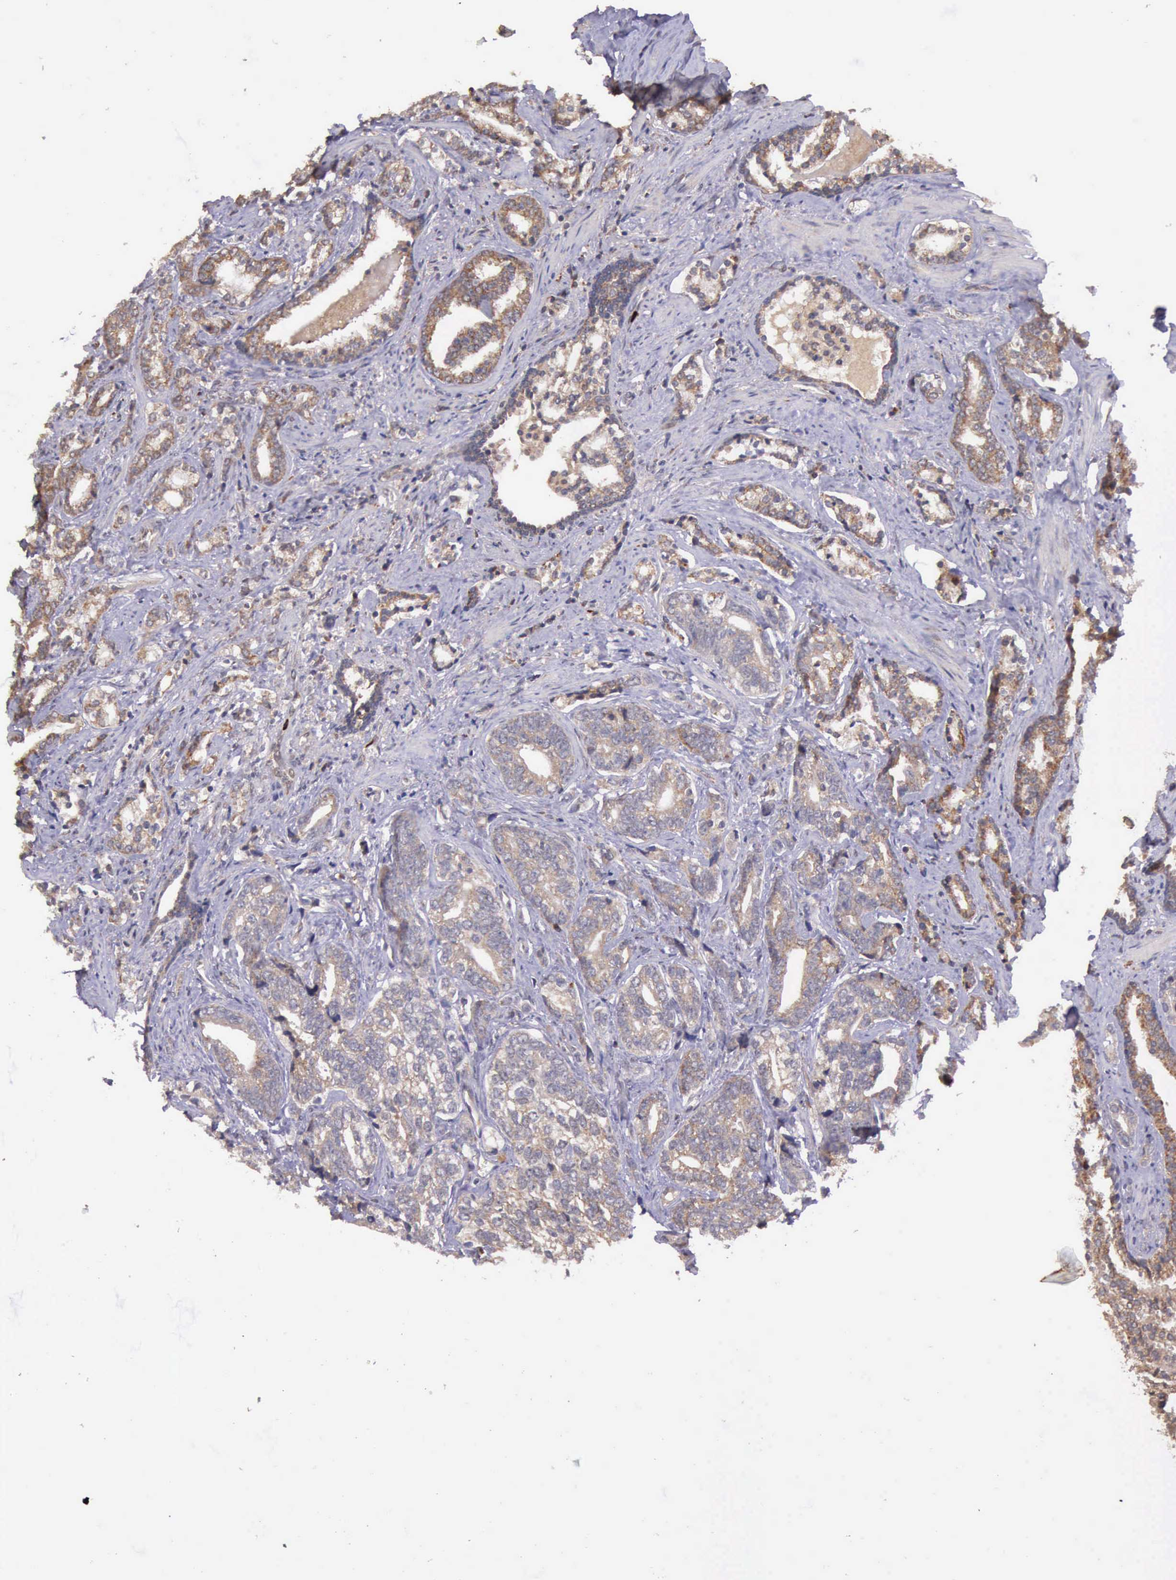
{"staining": {"intensity": "moderate", "quantity": ">75%", "location": "cytoplasmic/membranous"}, "tissue": "prostate cancer", "cell_type": "Tumor cells", "image_type": "cancer", "snomed": [{"axis": "morphology", "description": "Adenocarcinoma, Medium grade"}, {"axis": "topography", "description": "Prostate"}], "caption": "An immunohistochemistry photomicrograph of neoplastic tissue is shown. Protein staining in brown labels moderate cytoplasmic/membranous positivity in prostate adenocarcinoma (medium-grade) within tumor cells.", "gene": "ARMCX3", "patient": {"sex": "male", "age": 67}}